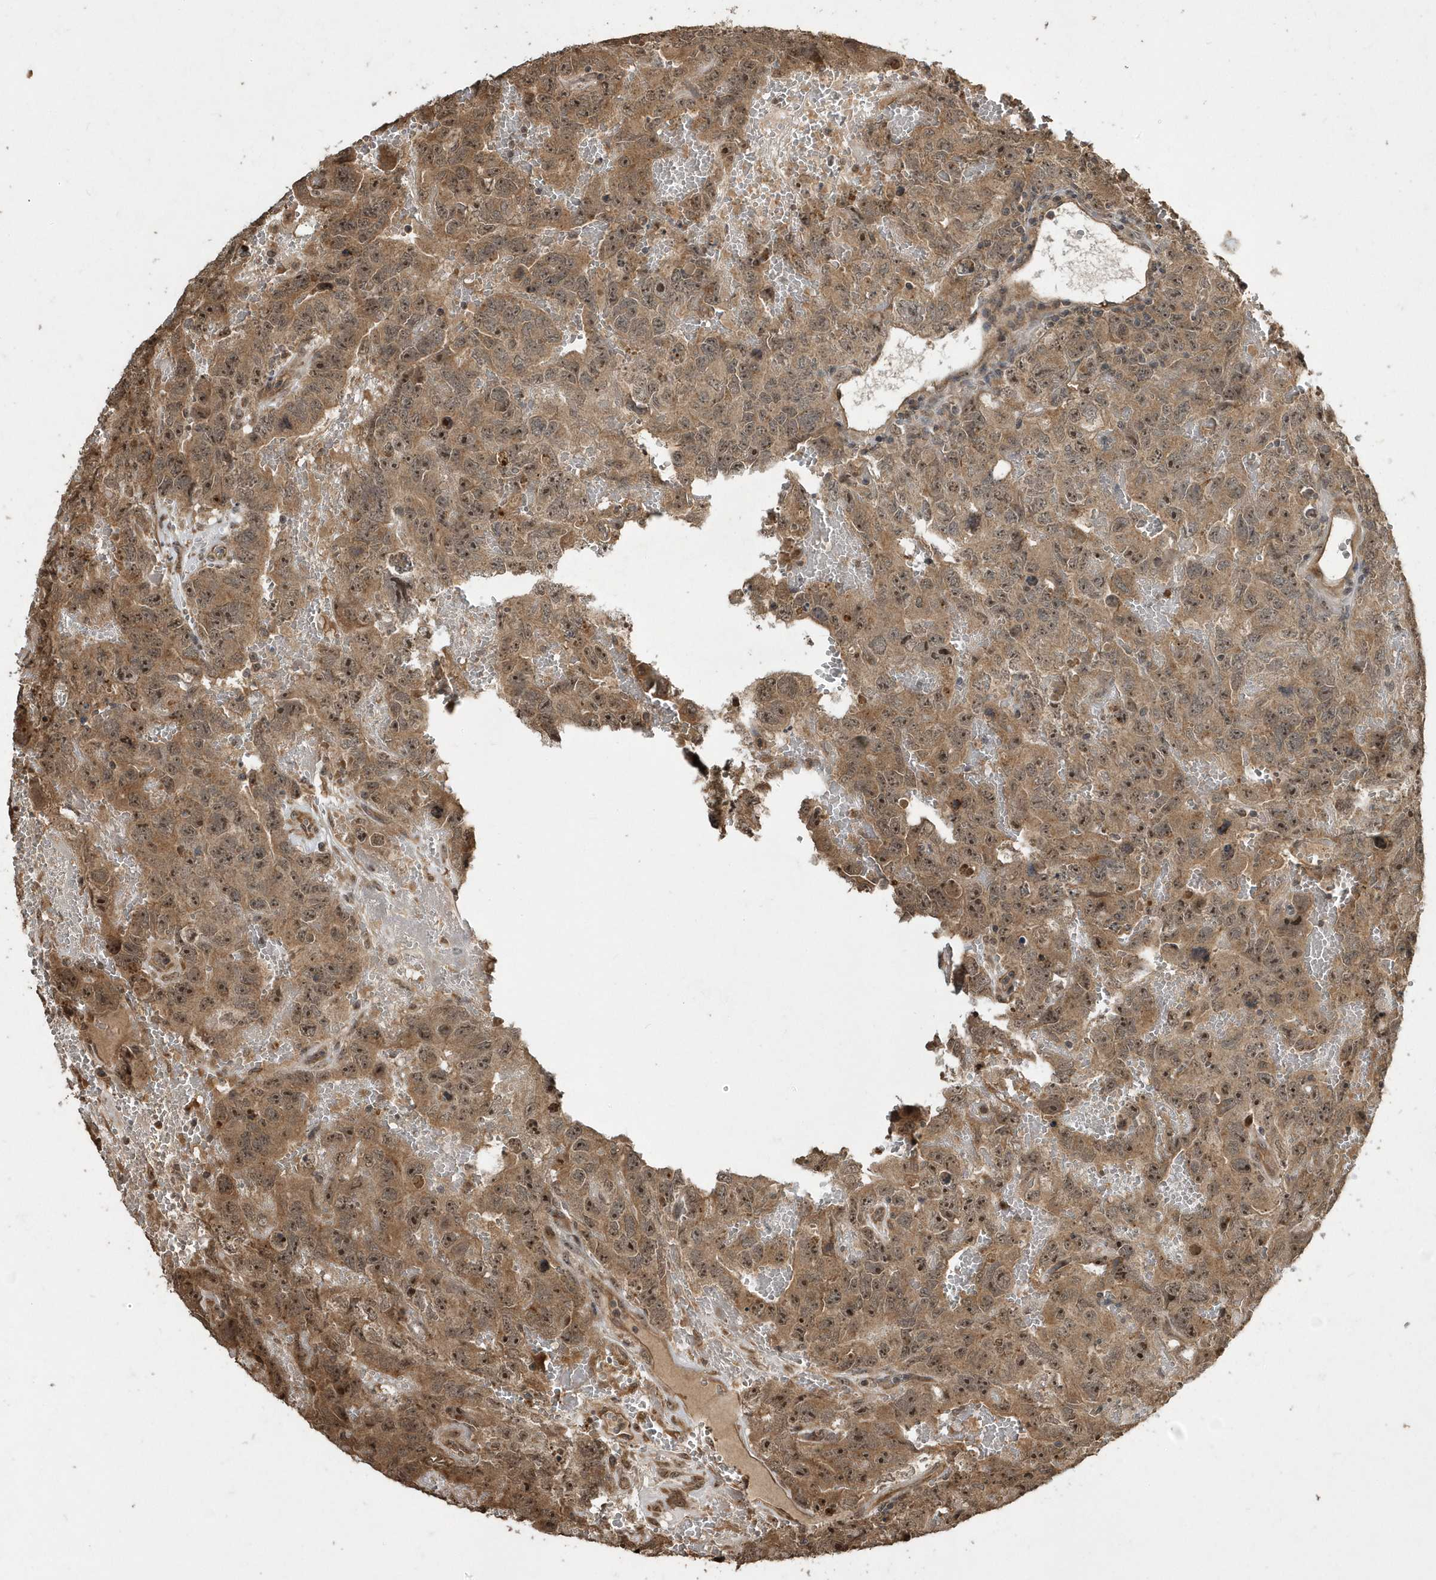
{"staining": {"intensity": "moderate", "quantity": ">75%", "location": "cytoplasmic/membranous,nuclear"}, "tissue": "testis cancer", "cell_type": "Tumor cells", "image_type": "cancer", "snomed": [{"axis": "morphology", "description": "Carcinoma, Embryonal, NOS"}, {"axis": "topography", "description": "Testis"}], "caption": "Protein positivity by IHC shows moderate cytoplasmic/membranous and nuclear expression in about >75% of tumor cells in testis cancer.", "gene": "WASHC5", "patient": {"sex": "male", "age": 45}}